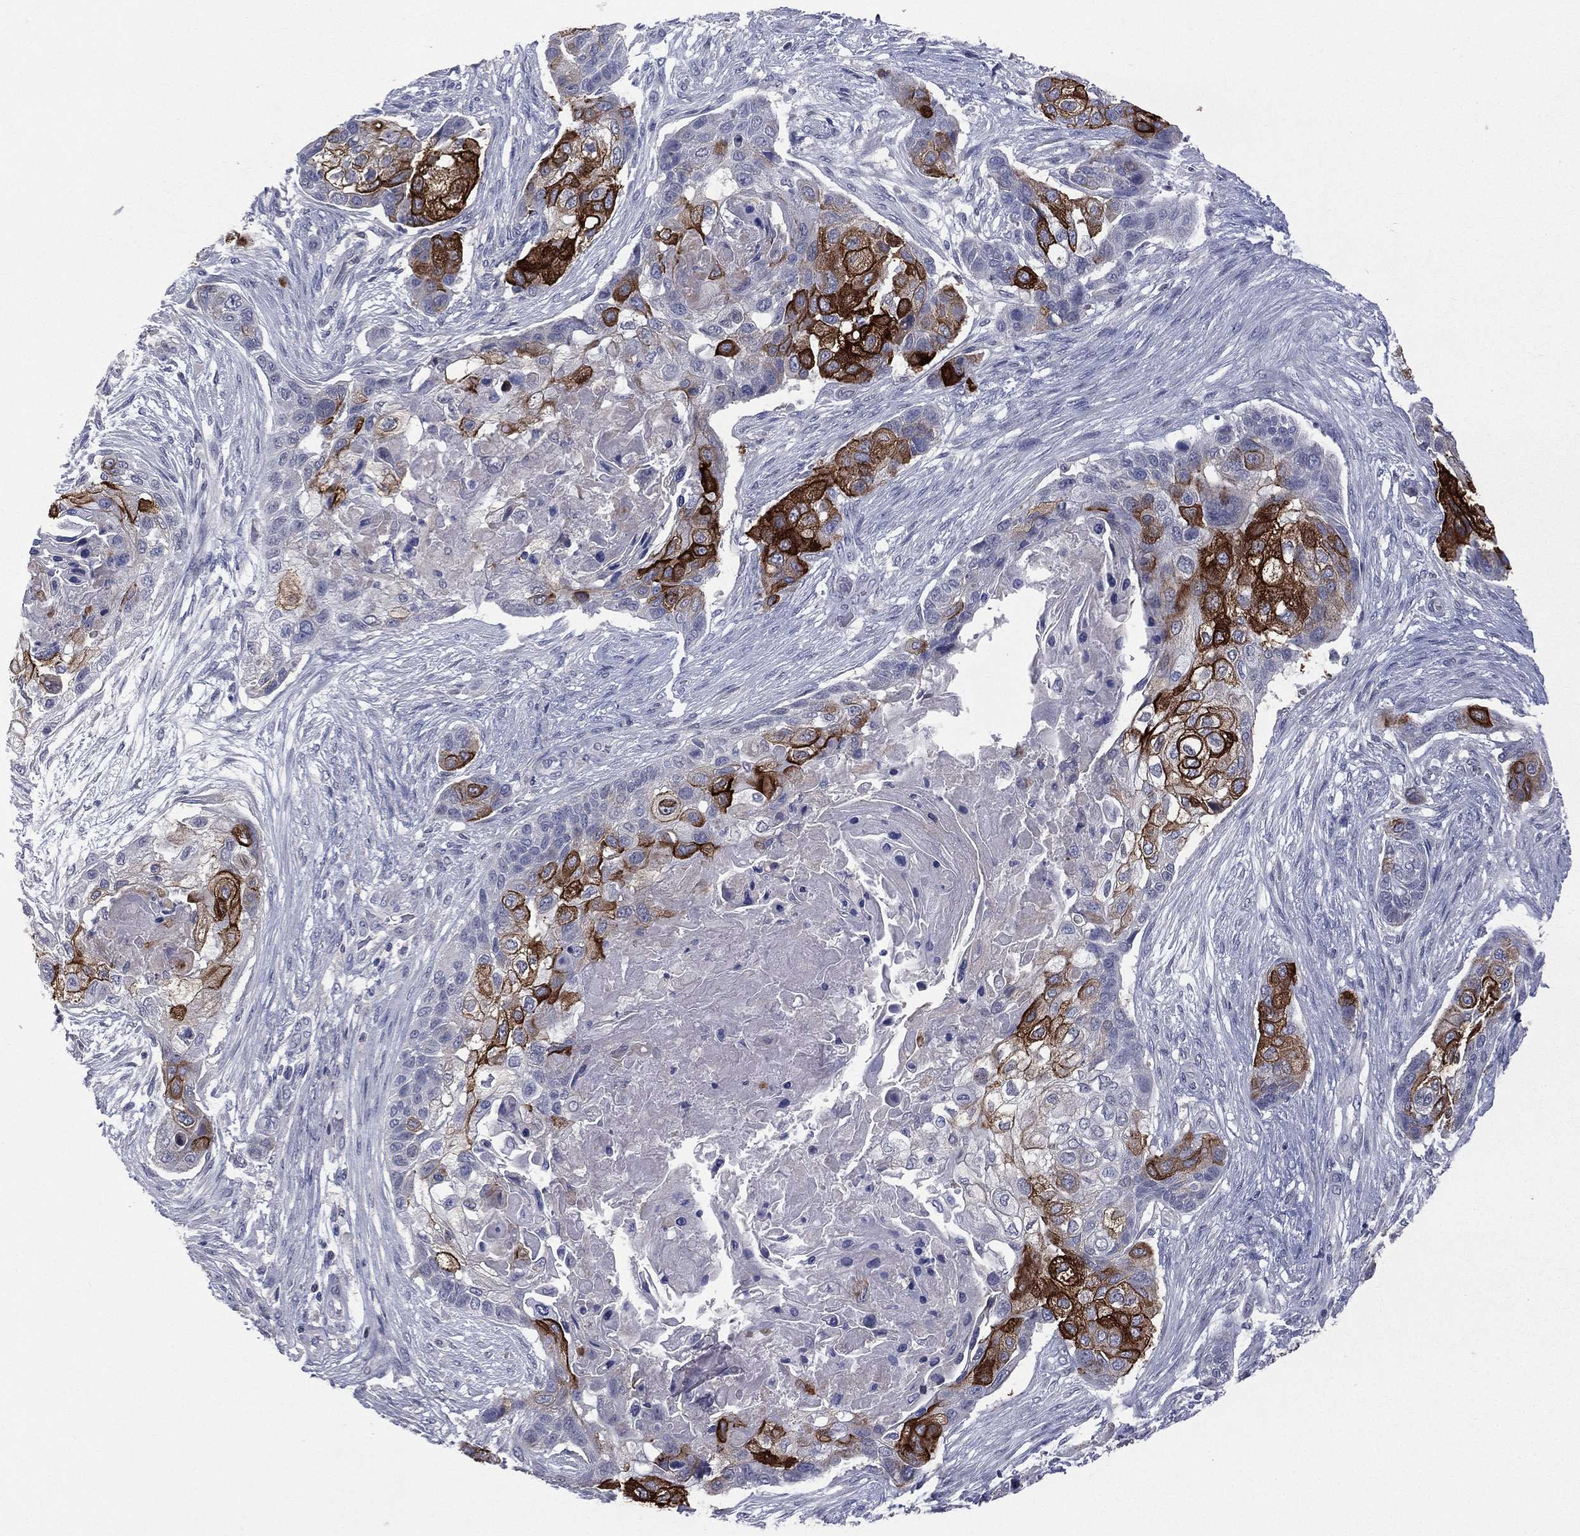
{"staining": {"intensity": "strong", "quantity": "<25%", "location": "cytoplasmic/membranous"}, "tissue": "lung cancer", "cell_type": "Tumor cells", "image_type": "cancer", "snomed": [{"axis": "morphology", "description": "Squamous cell carcinoma, NOS"}, {"axis": "topography", "description": "Lung"}], "caption": "There is medium levels of strong cytoplasmic/membranous expression in tumor cells of lung cancer, as demonstrated by immunohistochemical staining (brown color).", "gene": "DMKN", "patient": {"sex": "male", "age": 69}}